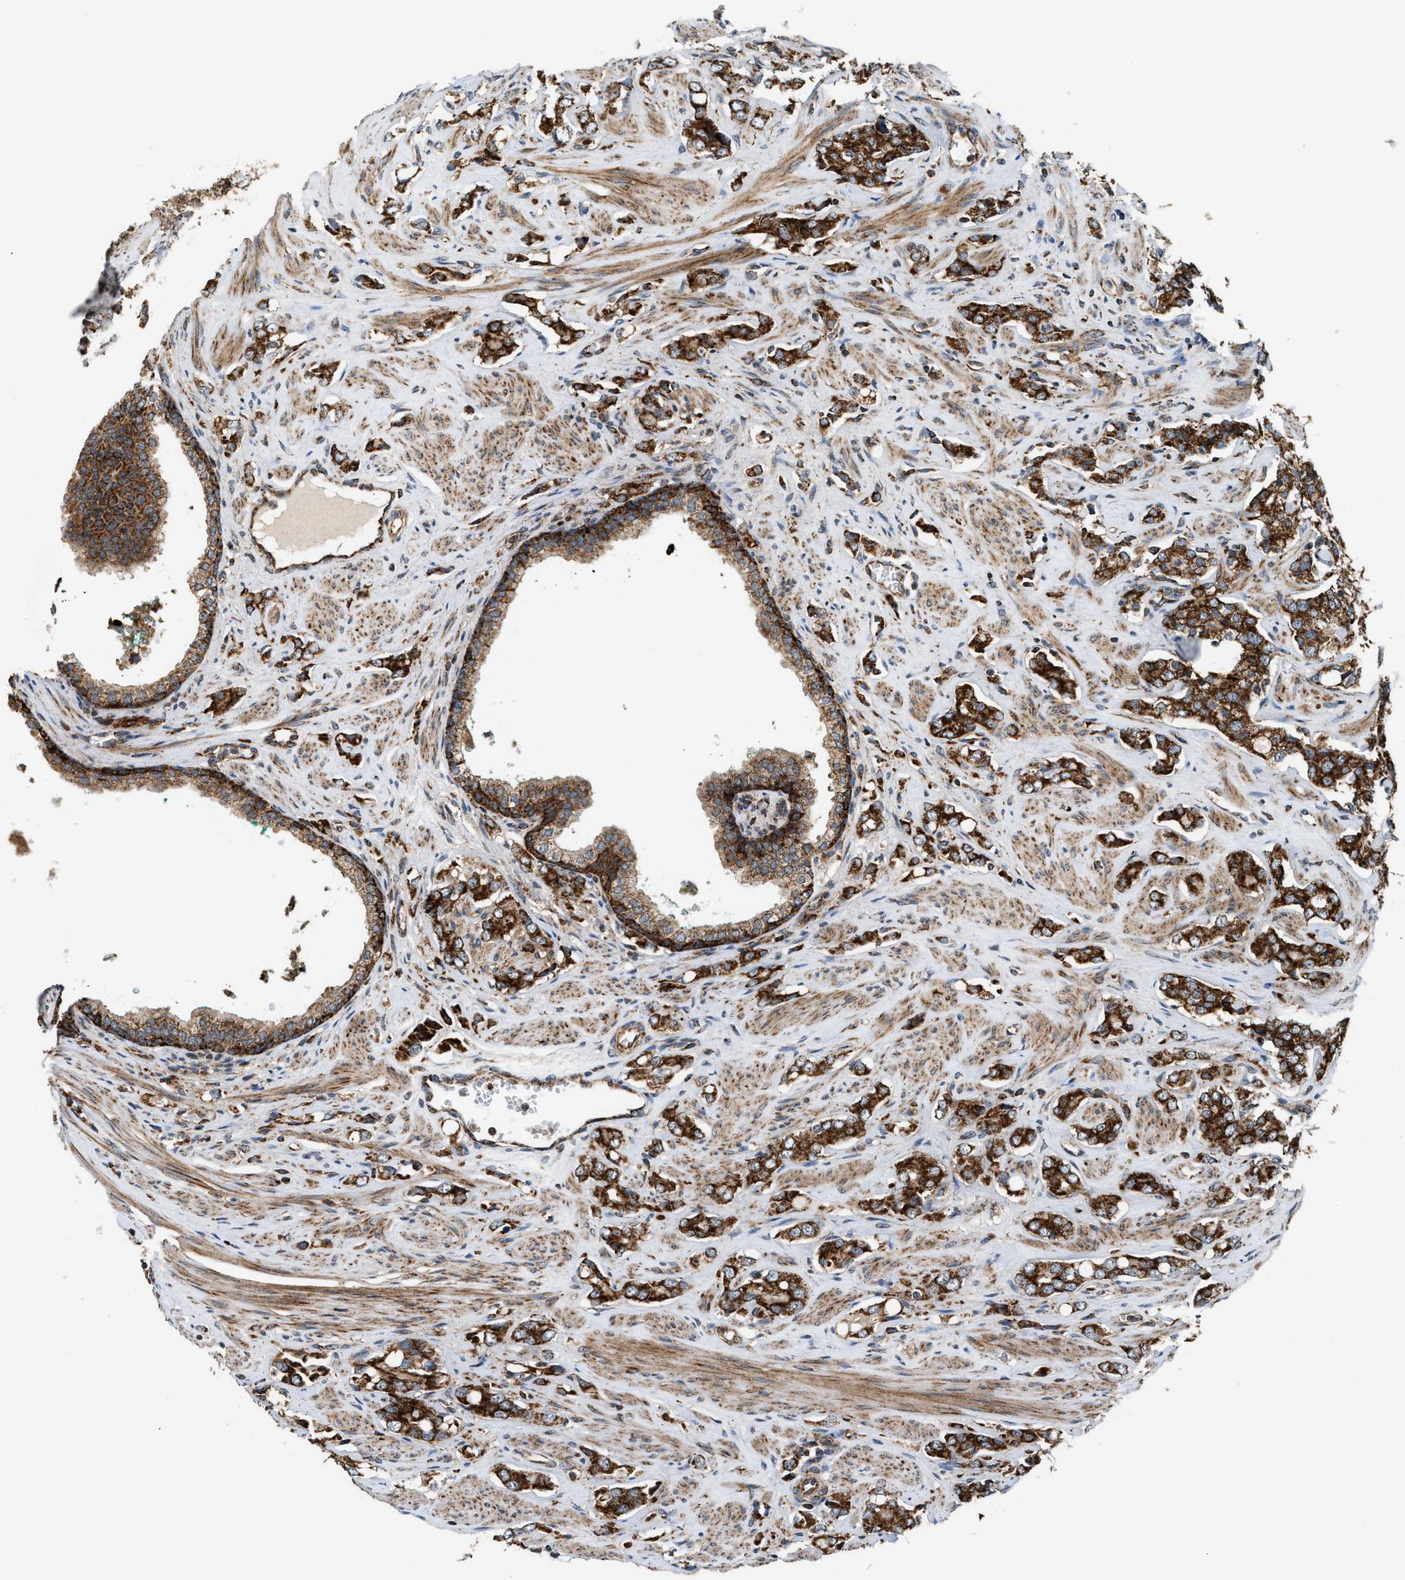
{"staining": {"intensity": "strong", "quantity": ">75%", "location": "cytoplasmic/membranous"}, "tissue": "prostate cancer", "cell_type": "Tumor cells", "image_type": "cancer", "snomed": [{"axis": "morphology", "description": "Adenocarcinoma, High grade"}, {"axis": "topography", "description": "Prostate"}], "caption": "DAB immunohistochemical staining of human high-grade adenocarcinoma (prostate) displays strong cytoplasmic/membranous protein staining in approximately >75% of tumor cells.", "gene": "SGSM2", "patient": {"sex": "male", "age": 52}}